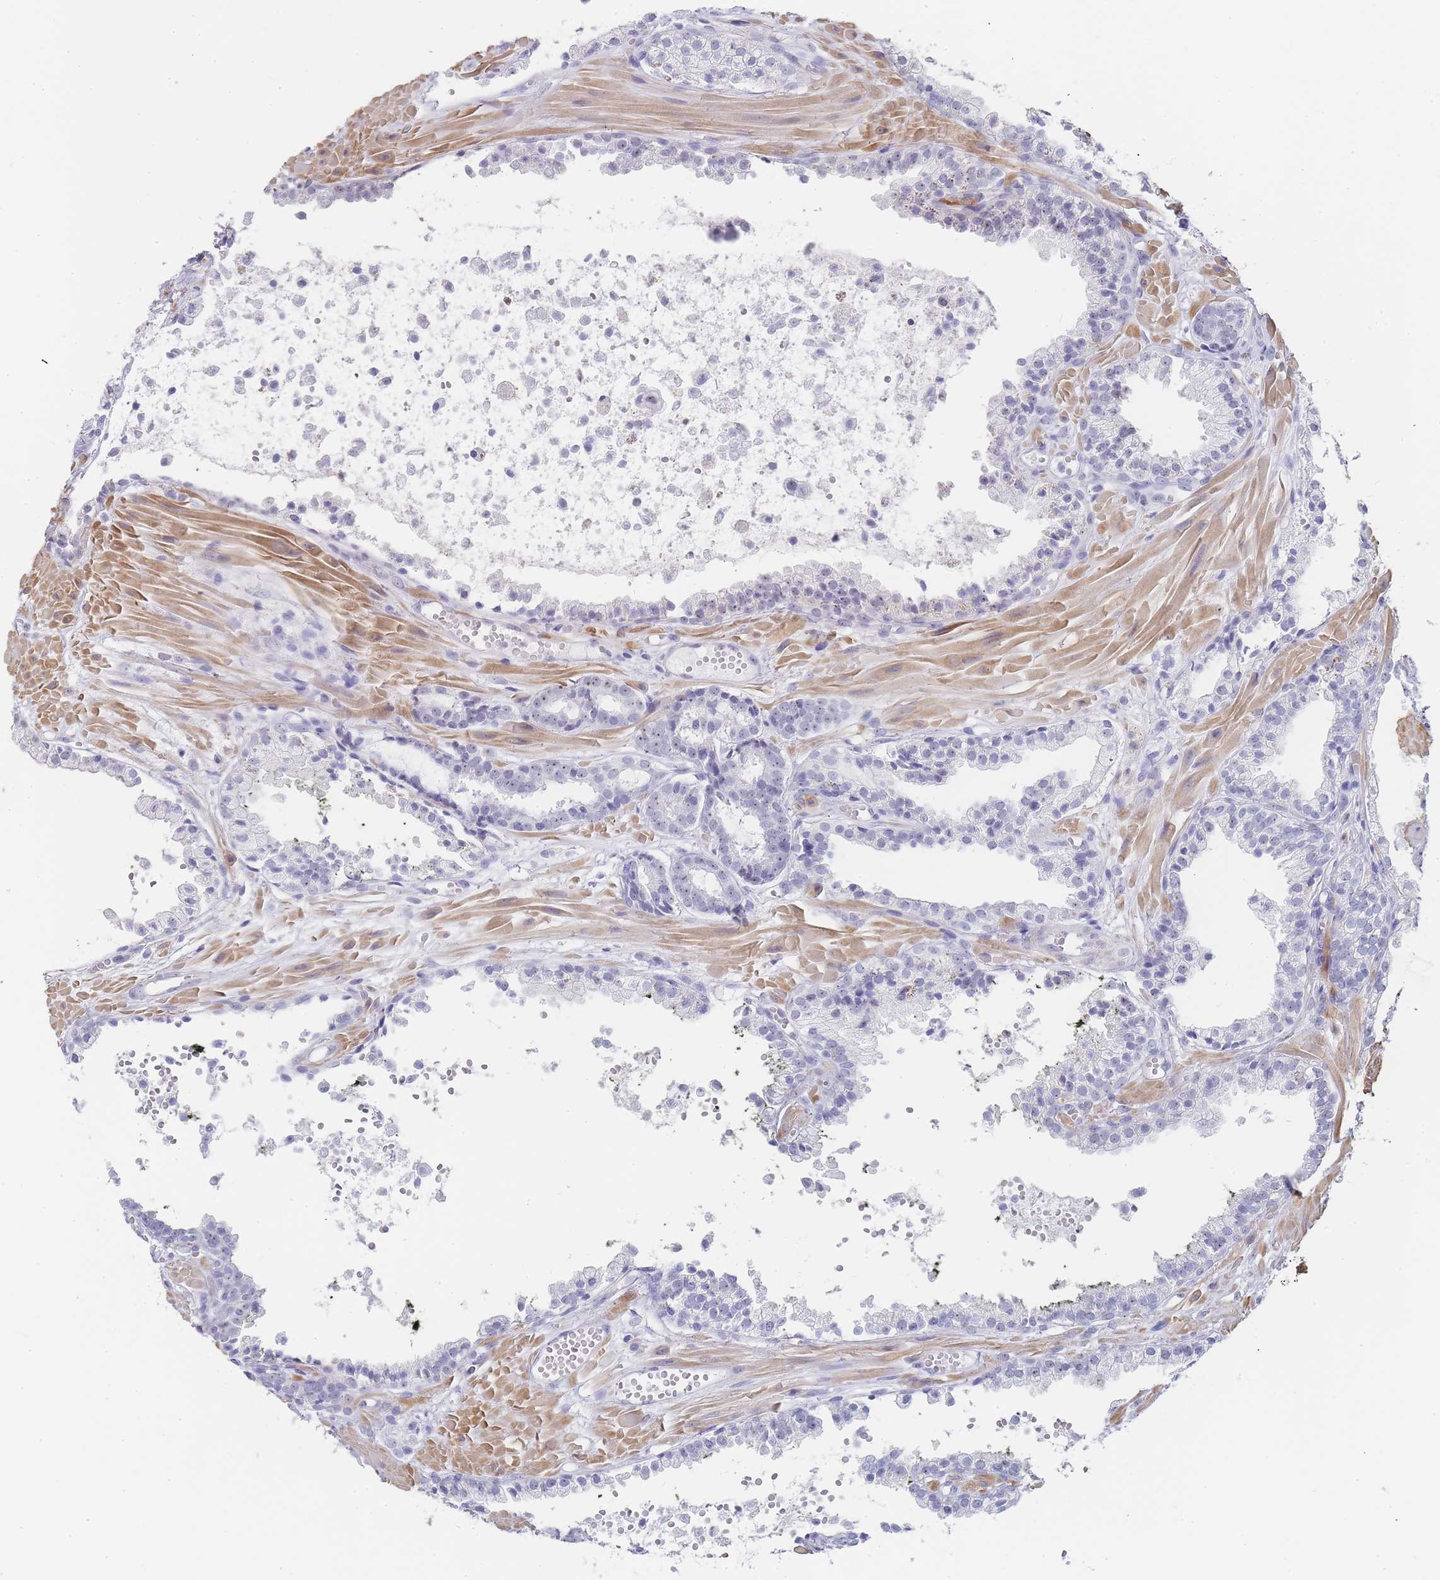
{"staining": {"intensity": "weak", "quantity": "25%-75%", "location": "nuclear"}, "tissue": "prostate cancer", "cell_type": "Tumor cells", "image_type": "cancer", "snomed": [{"axis": "morphology", "description": "Adenocarcinoma, High grade"}, {"axis": "topography", "description": "Prostate"}], "caption": "Prostate high-grade adenocarcinoma stained with immunohistochemistry (IHC) exhibits weak nuclear positivity in about 25%-75% of tumor cells.", "gene": "NOP14", "patient": {"sex": "male", "age": 71}}